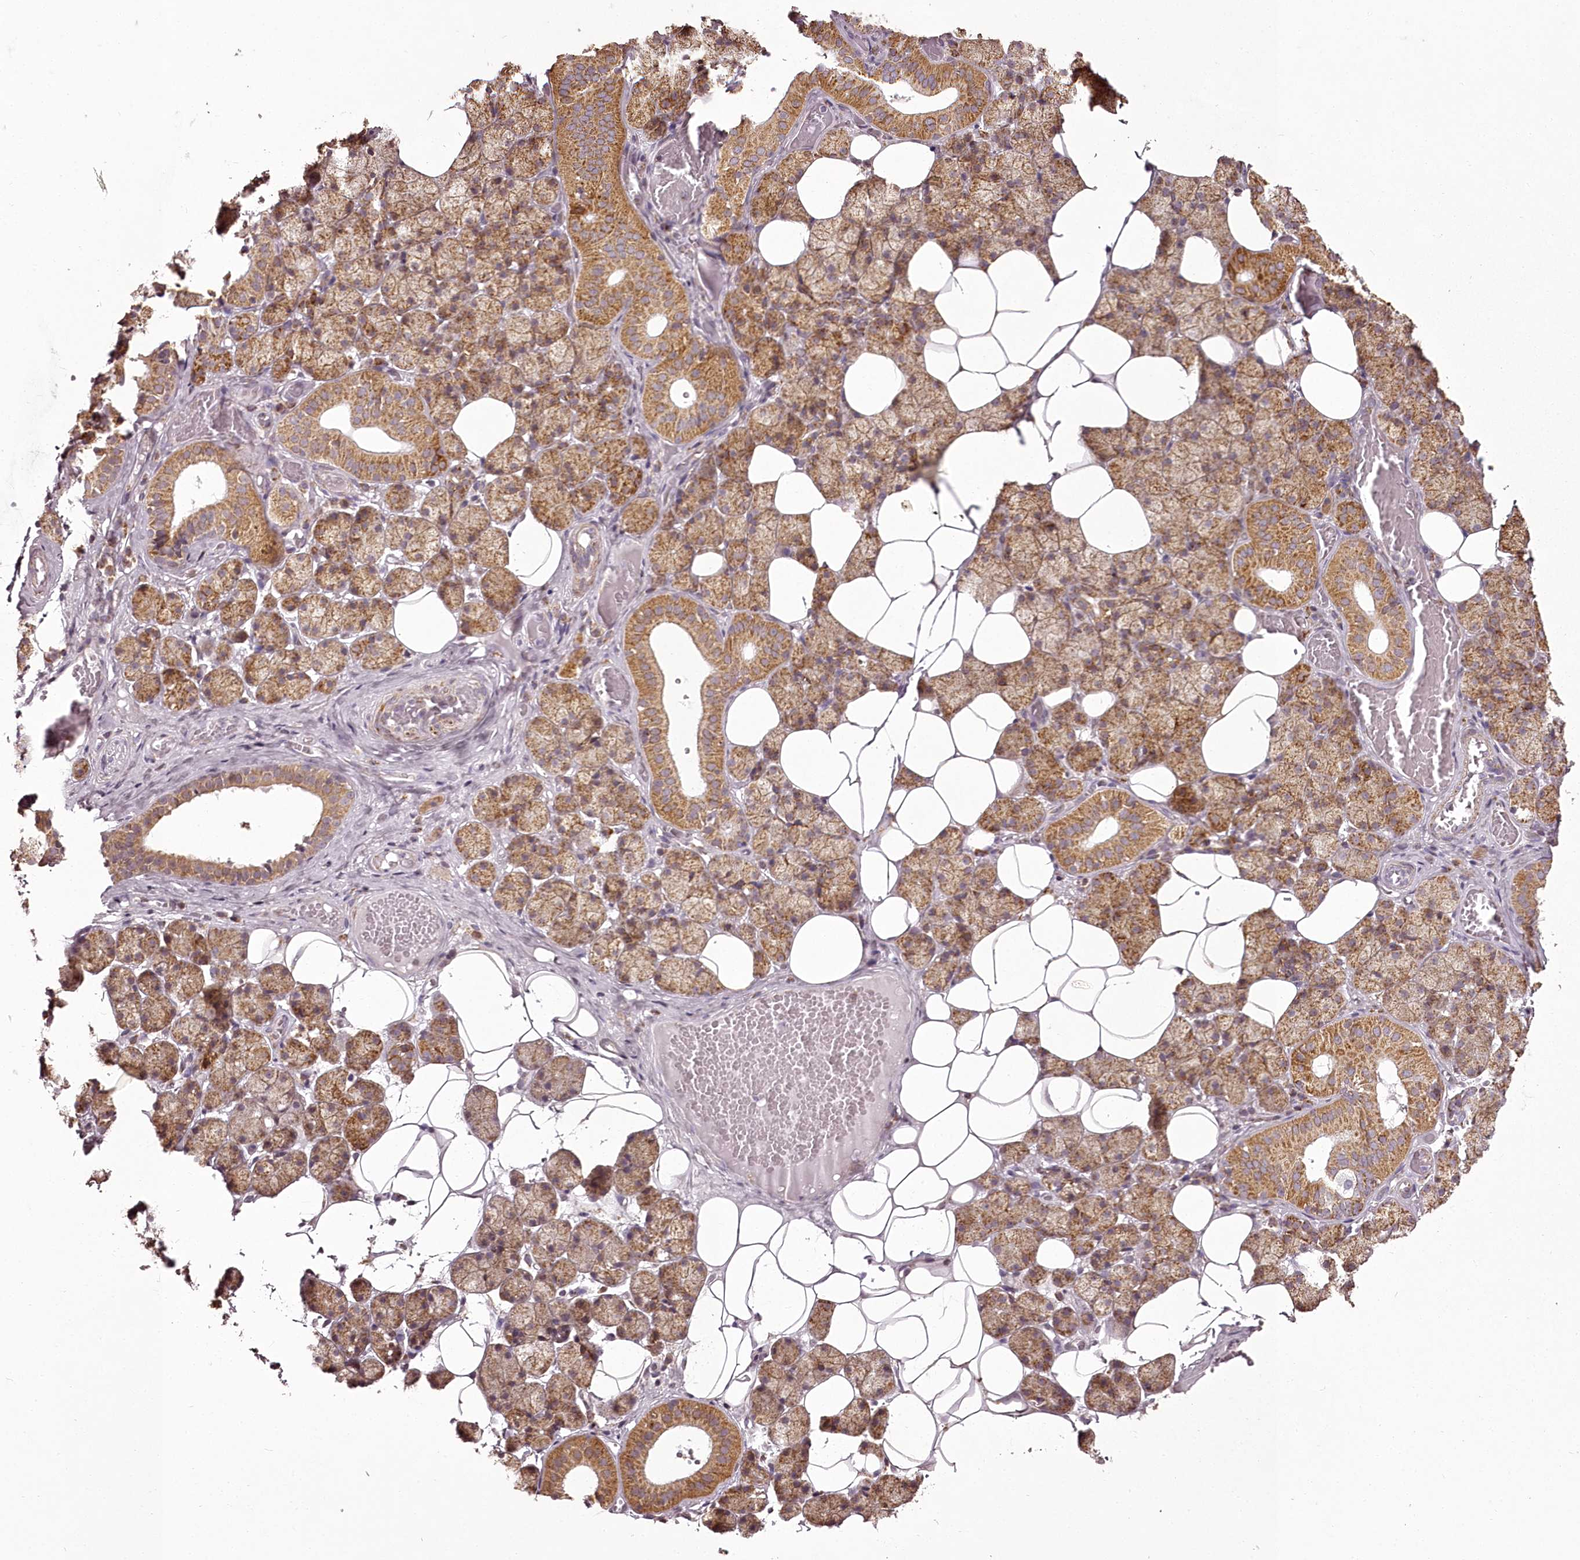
{"staining": {"intensity": "moderate", "quantity": ">75%", "location": "cytoplasmic/membranous"}, "tissue": "salivary gland", "cell_type": "Glandular cells", "image_type": "normal", "snomed": [{"axis": "morphology", "description": "Normal tissue, NOS"}, {"axis": "topography", "description": "Salivary gland"}], "caption": "Protein staining of unremarkable salivary gland demonstrates moderate cytoplasmic/membranous positivity in approximately >75% of glandular cells. (IHC, brightfield microscopy, high magnification).", "gene": "CHCHD2", "patient": {"sex": "female", "age": 33}}